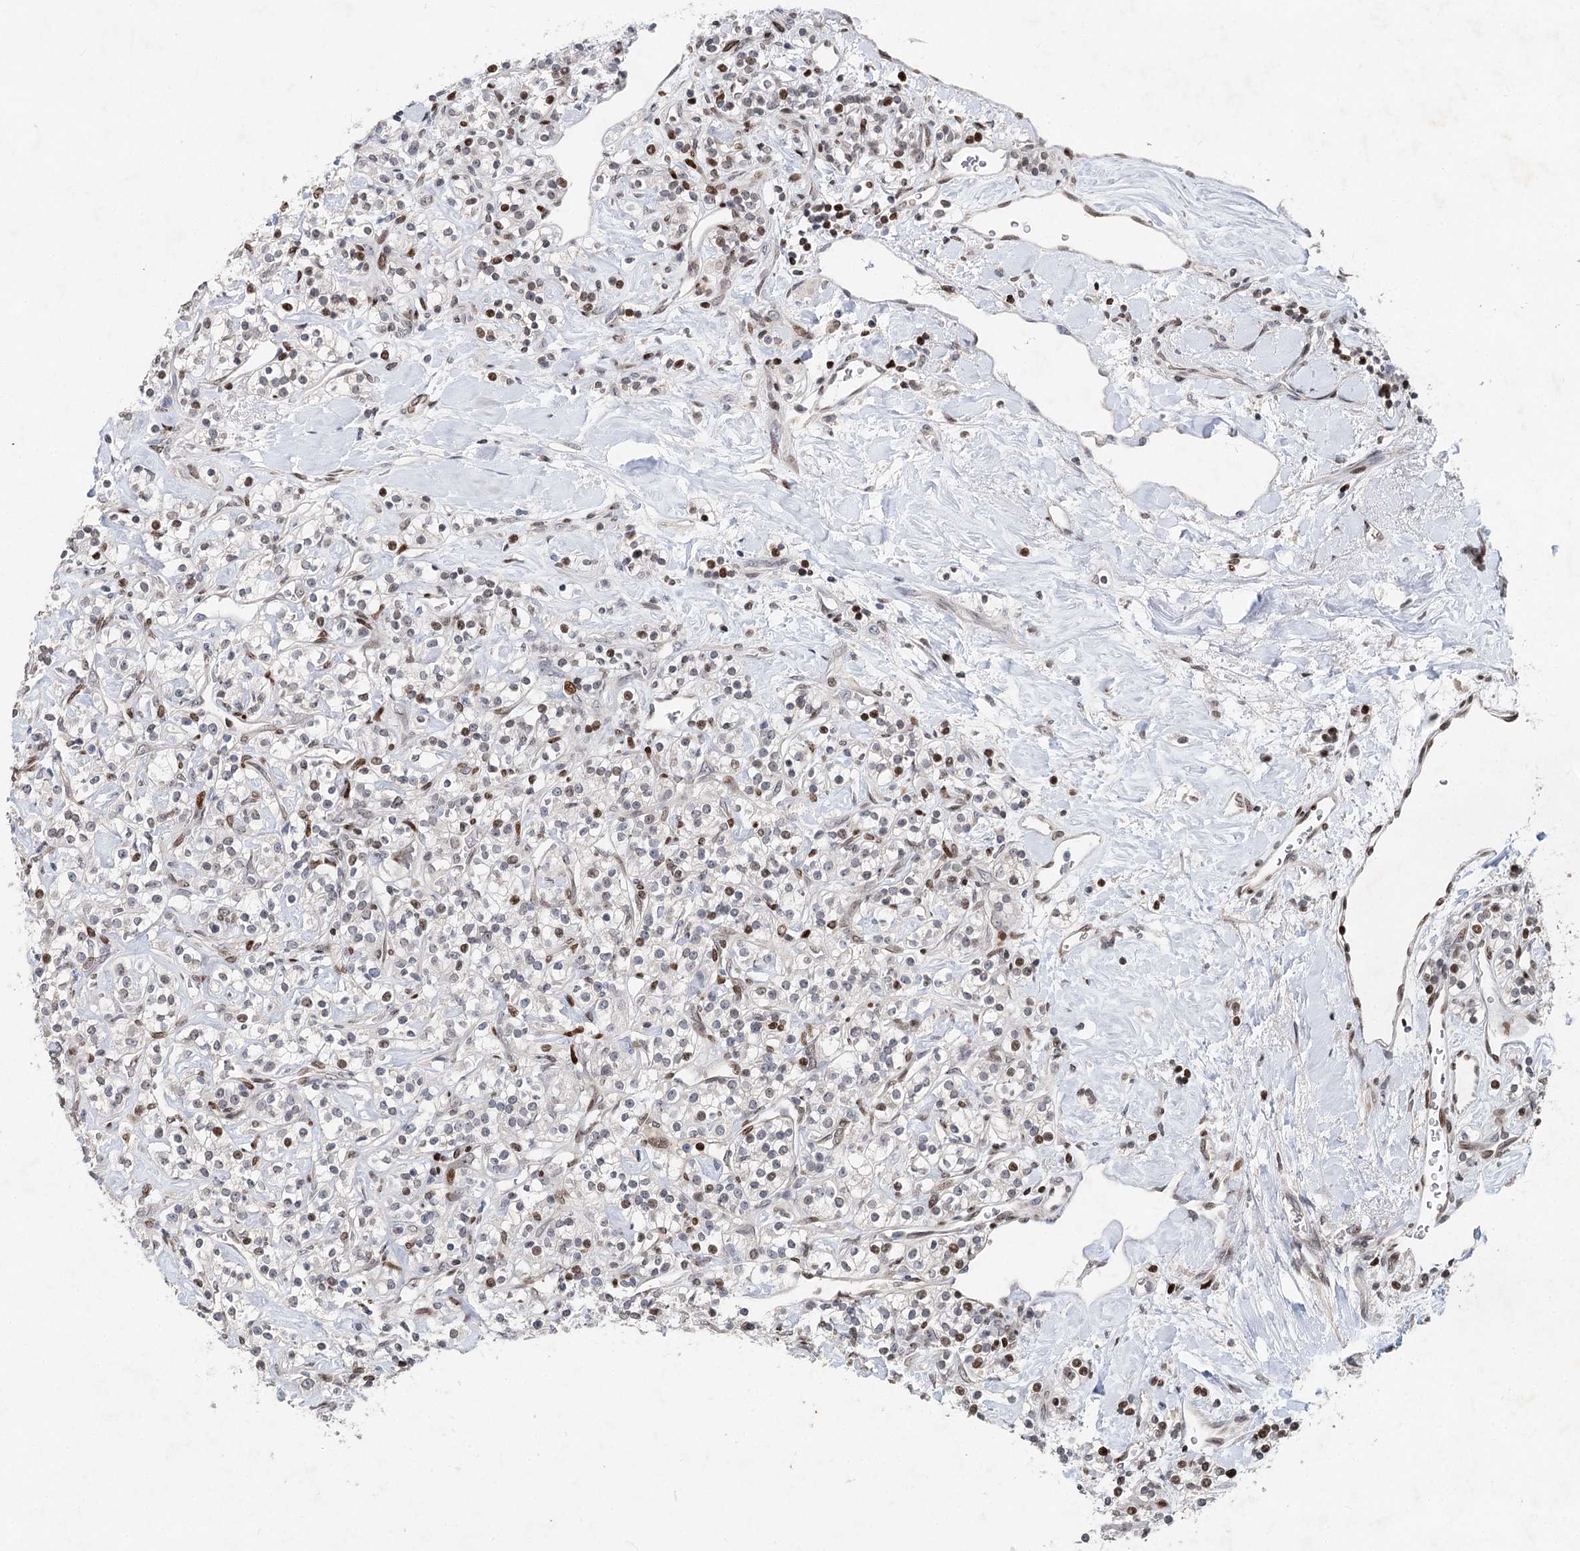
{"staining": {"intensity": "moderate", "quantity": "<25%", "location": "nuclear"}, "tissue": "renal cancer", "cell_type": "Tumor cells", "image_type": "cancer", "snomed": [{"axis": "morphology", "description": "Adenocarcinoma, NOS"}, {"axis": "topography", "description": "Kidney"}], "caption": "IHC histopathology image of human renal cancer stained for a protein (brown), which exhibits low levels of moderate nuclear staining in approximately <25% of tumor cells.", "gene": "FRMD4A", "patient": {"sex": "male", "age": 77}}